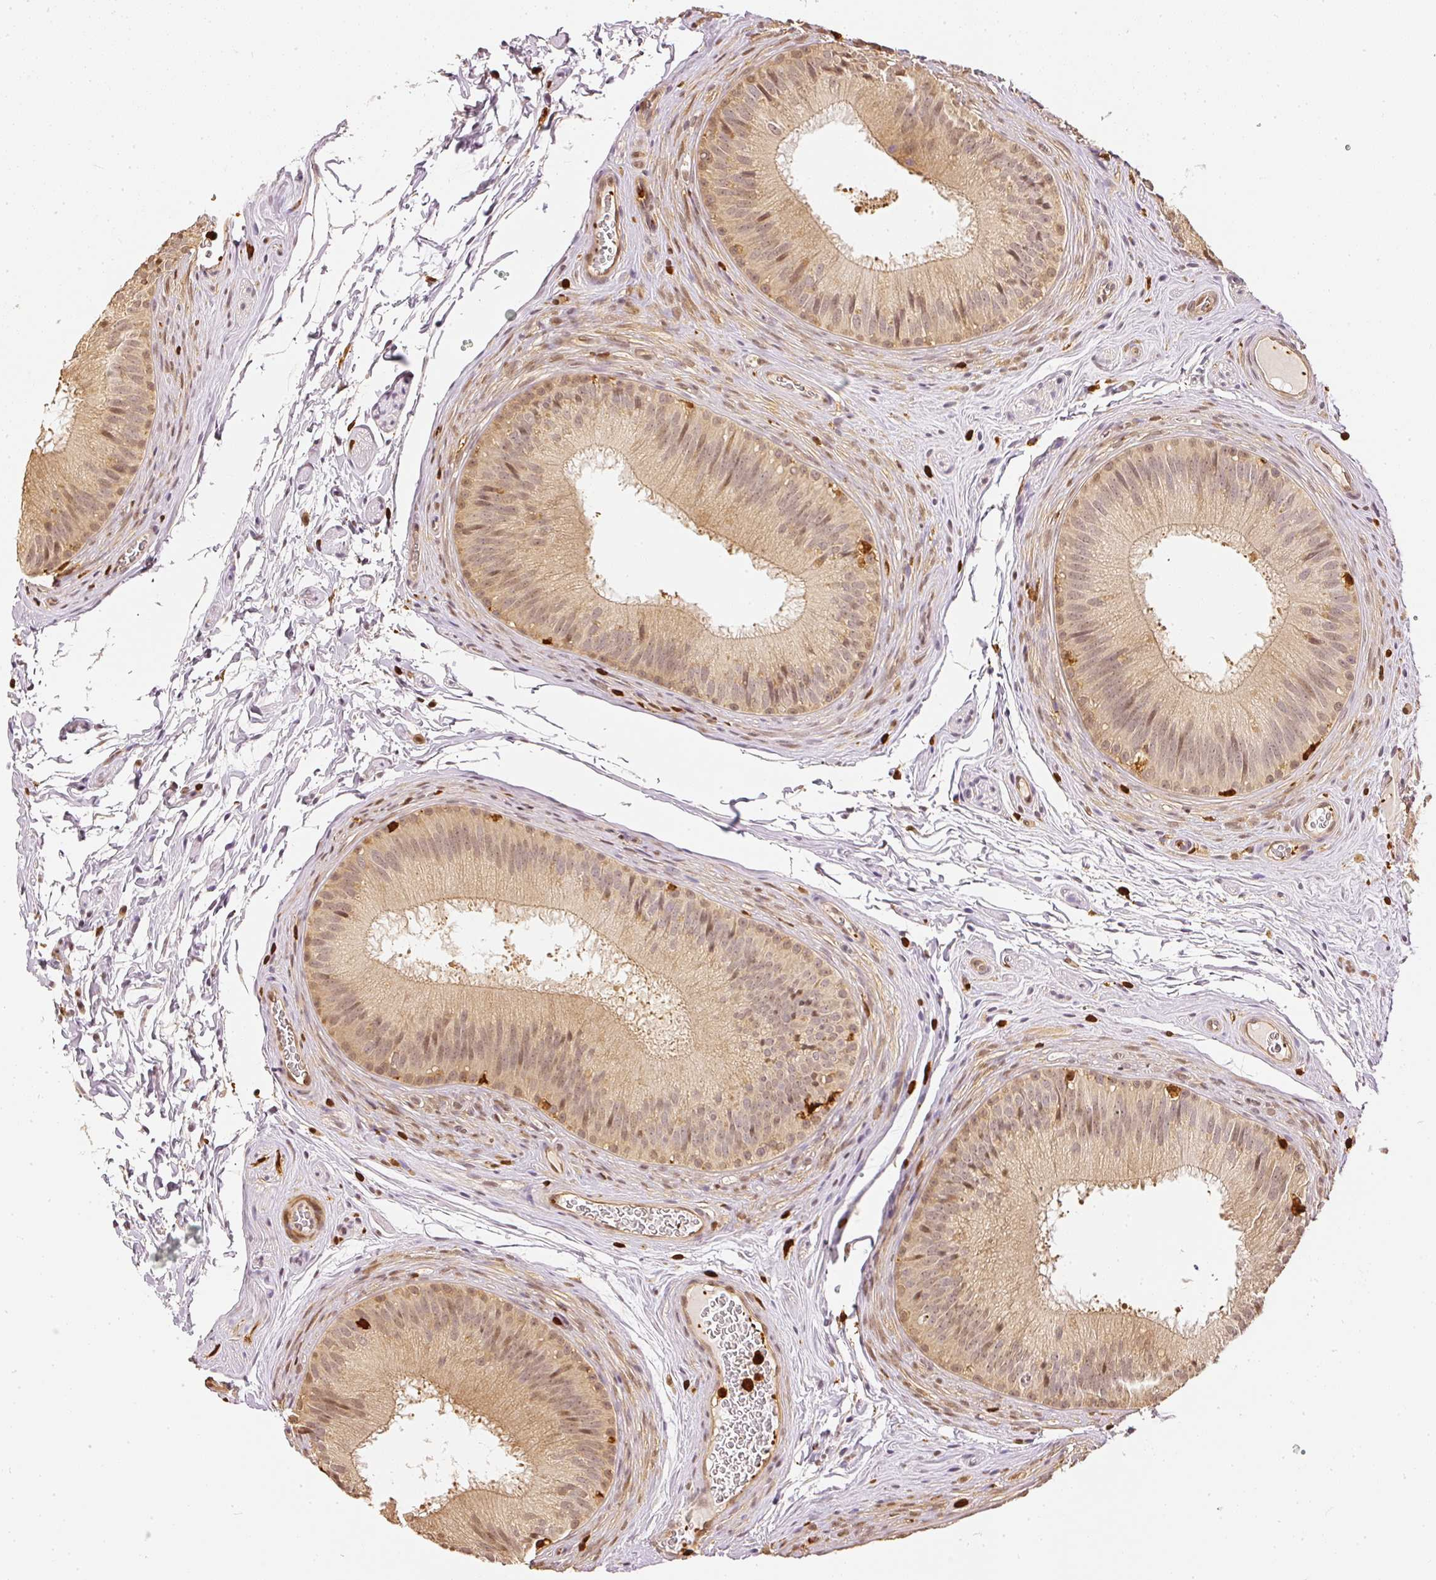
{"staining": {"intensity": "moderate", "quantity": ">75%", "location": "cytoplasmic/membranous,nuclear"}, "tissue": "epididymis", "cell_type": "Glandular cells", "image_type": "normal", "snomed": [{"axis": "morphology", "description": "Normal tissue, NOS"}, {"axis": "topography", "description": "Epididymis"}], "caption": "High-power microscopy captured an IHC histopathology image of unremarkable epididymis, revealing moderate cytoplasmic/membranous,nuclear expression in approximately >75% of glandular cells. Nuclei are stained in blue.", "gene": "PFN1", "patient": {"sex": "male", "age": 24}}